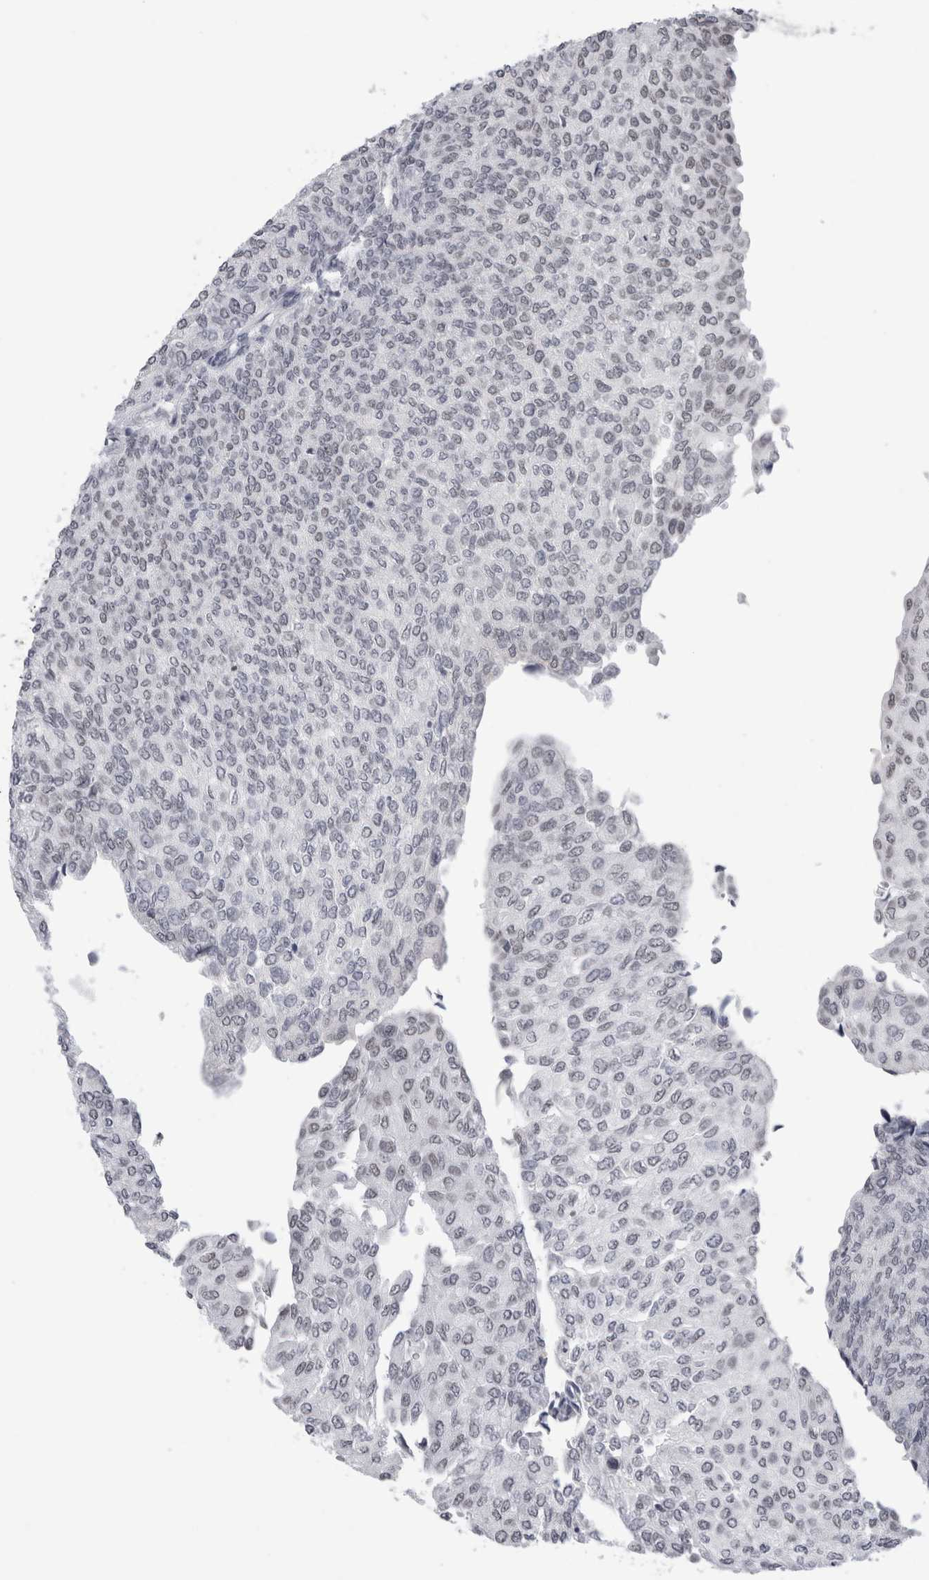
{"staining": {"intensity": "moderate", "quantity": "25%-75%", "location": "nuclear"}, "tissue": "urothelial cancer", "cell_type": "Tumor cells", "image_type": "cancer", "snomed": [{"axis": "morphology", "description": "Urothelial carcinoma, Low grade"}, {"axis": "topography", "description": "Urinary bladder"}], "caption": "A medium amount of moderate nuclear positivity is appreciated in approximately 25%-75% of tumor cells in urothelial cancer tissue.", "gene": "API5", "patient": {"sex": "female", "age": 79}}